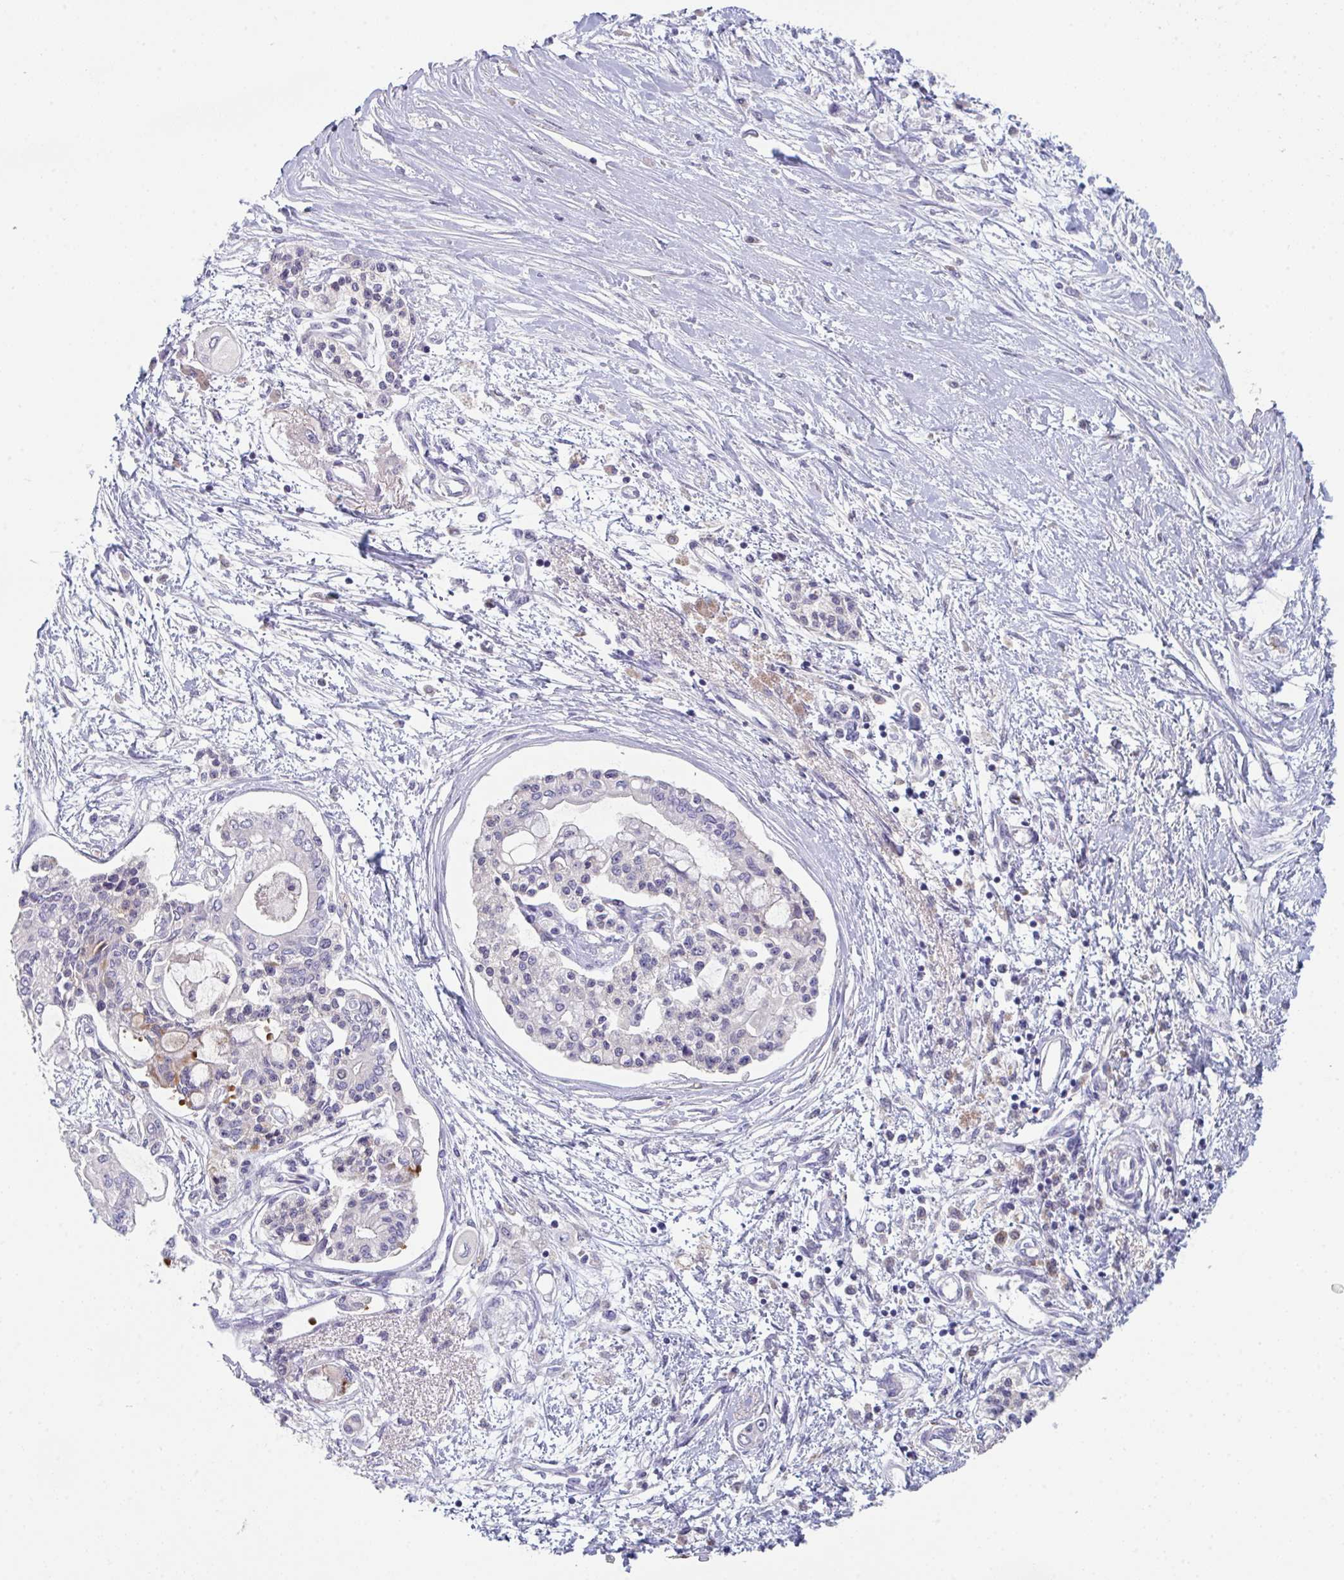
{"staining": {"intensity": "negative", "quantity": "none", "location": "none"}, "tissue": "pancreatic cancer", "cell_type": "Tumor cells", "image_type": "cancer", "snomed": [{"axis": "morphology", "description": "Adenocarcinoma, NOS"}, {"axis": "topography", "description": "Pancreas"}], "caption": "High magnification brightfield microscopy of pancreatic cancer (adenocarcinoma) stained with DAB (3,3'-diaminobenzidine) (brown) and counterstained with hematoxylin (blue): tumor cells show no significant positivity. (IHC, brightfield microscopy, high magnification).", "gene": "HGFAC", "patient": {"sex": "female", "age": 77}}